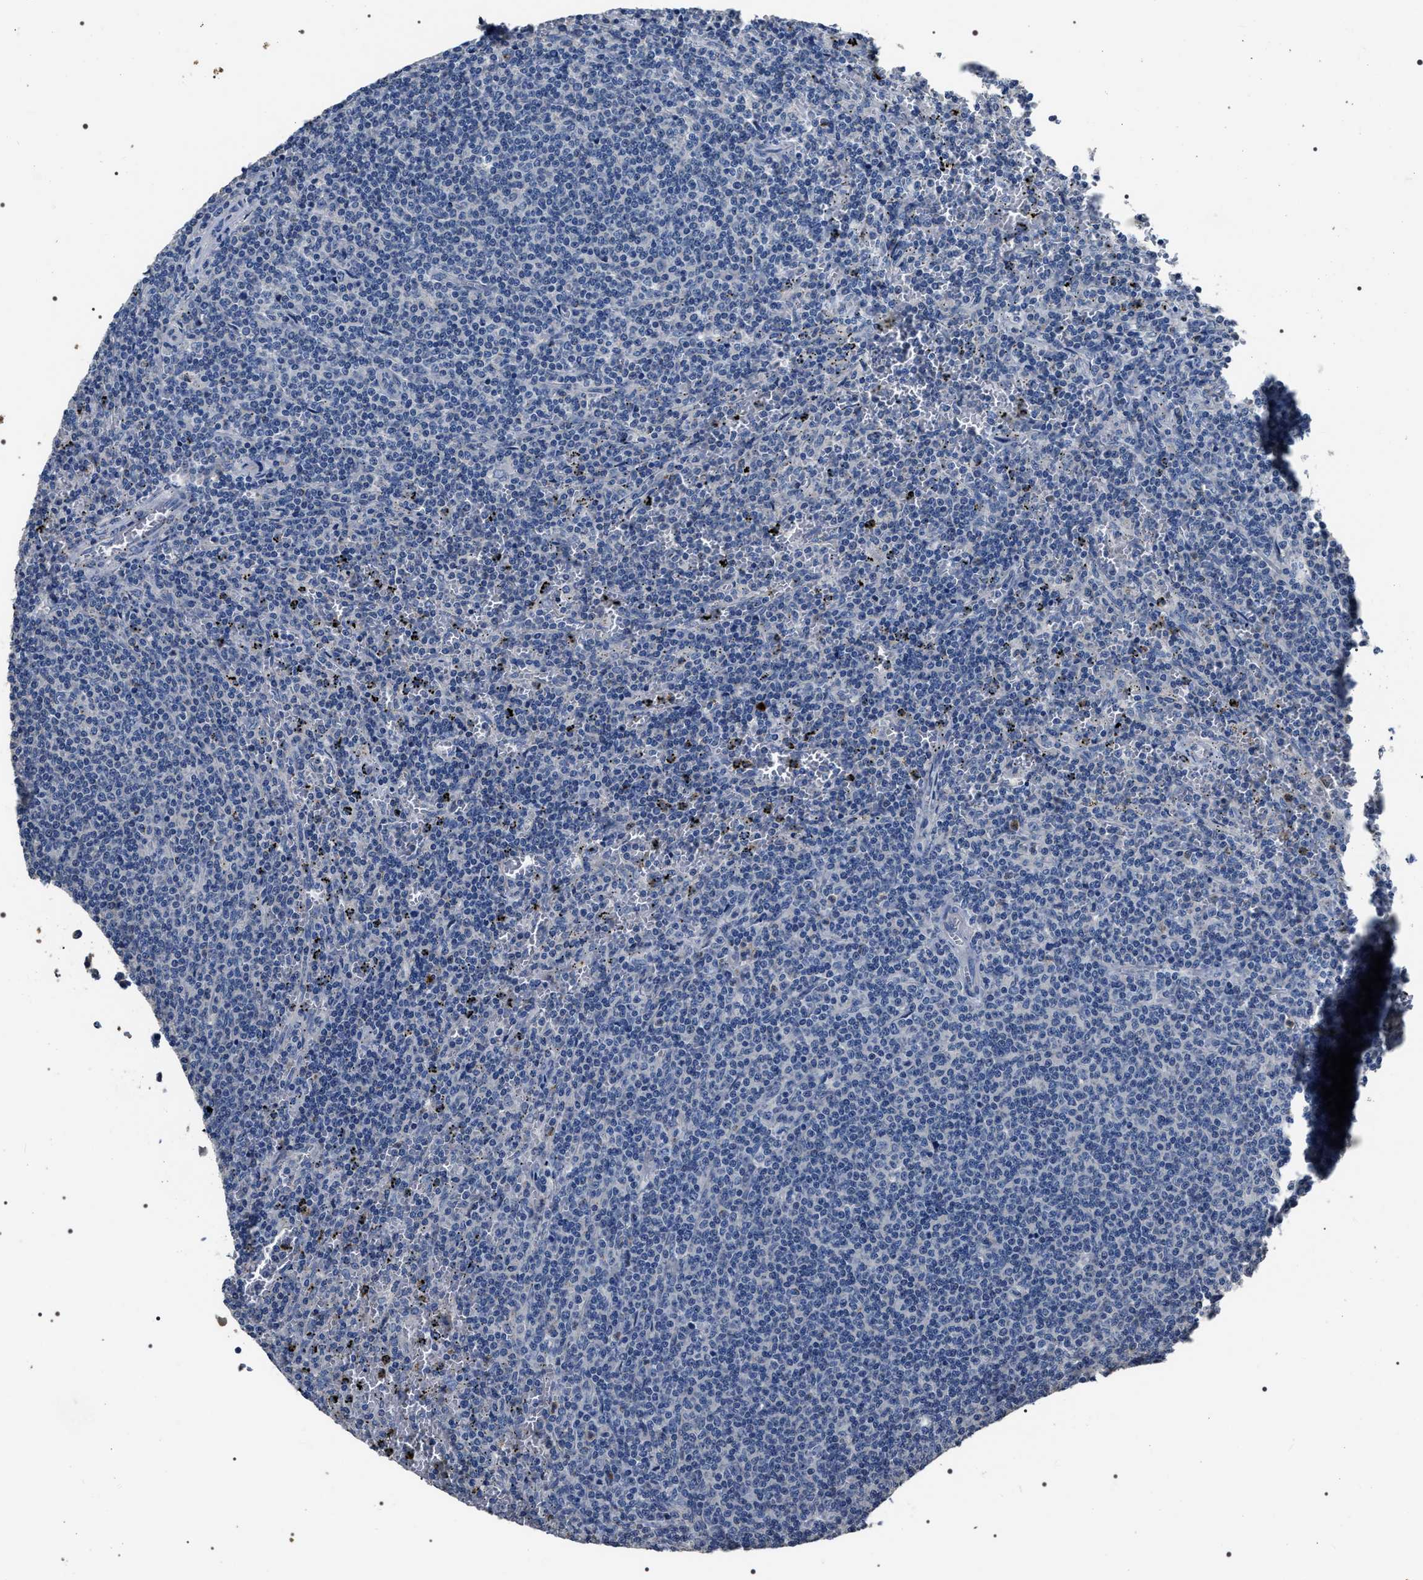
{"staining": {"intensity": "negative", "quantity": "none", "location": "none"}, "tissue": "lymphoma", "cell_type": "Tumor cells", "image_type": "cancer", "snomed": [{"axis": "morphology", "description": "Malignant lymphoma, non-Hodgkin's type, Low grade"}, {"axis": "topography", "description": "Spleen"}], "caption": "High power microscopy histopathology image of an immunohistochemistry photomicrograph of low-grade malignant lymphoma, non-Hodgkin's type, revealing no significant positivity in tumor cells. (Brightfield microscopy of DAB (3,3'-diaminobenzidine) immunohistochemistry (IHC) at high magnification).", "gene": "TRIM54", "patient": {"sex": "female", "age": 50}}